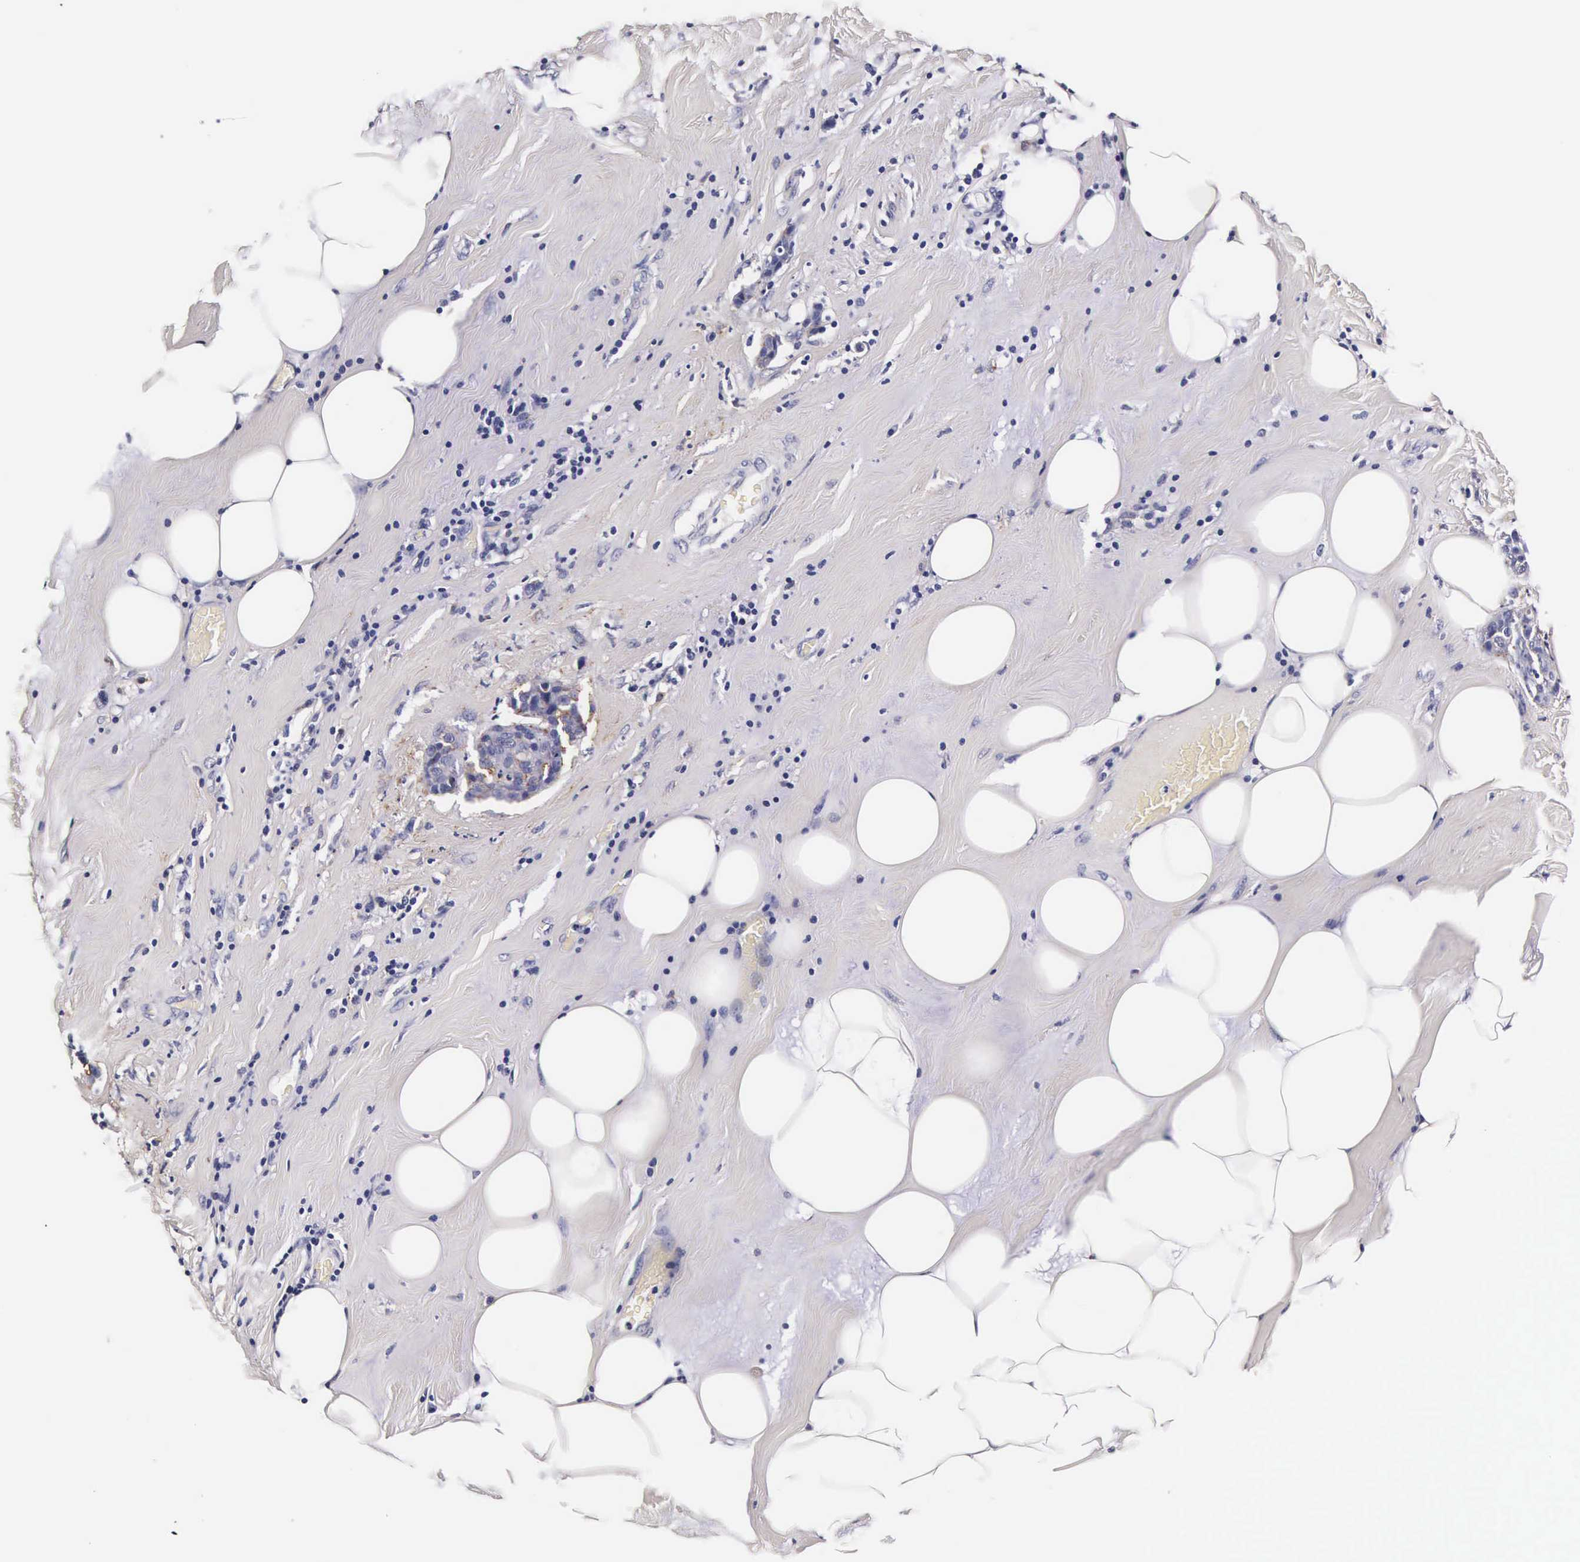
{"staining": {"intensity": "weak", "quantity": "<25%", "location": "cytoplasmic/membranous"}, "tissue": "breast cancer", "cell_type": "Tumor cells", "image_type": "cancer", "snomed": [{"axis": "morphology", "description": "Duct carcinoma"}, {"axis": "topography", "description": "Breast"}], "caption": "Immunohistochemistry histopathology image of breast cancer (intraductal carcinoma) stained for a protein (brown), which exhibits no staining in tumor cells. Nuclei are stained in blue.", "gene": "CTSB", "patient": {"sex": "female", "age": 45}}